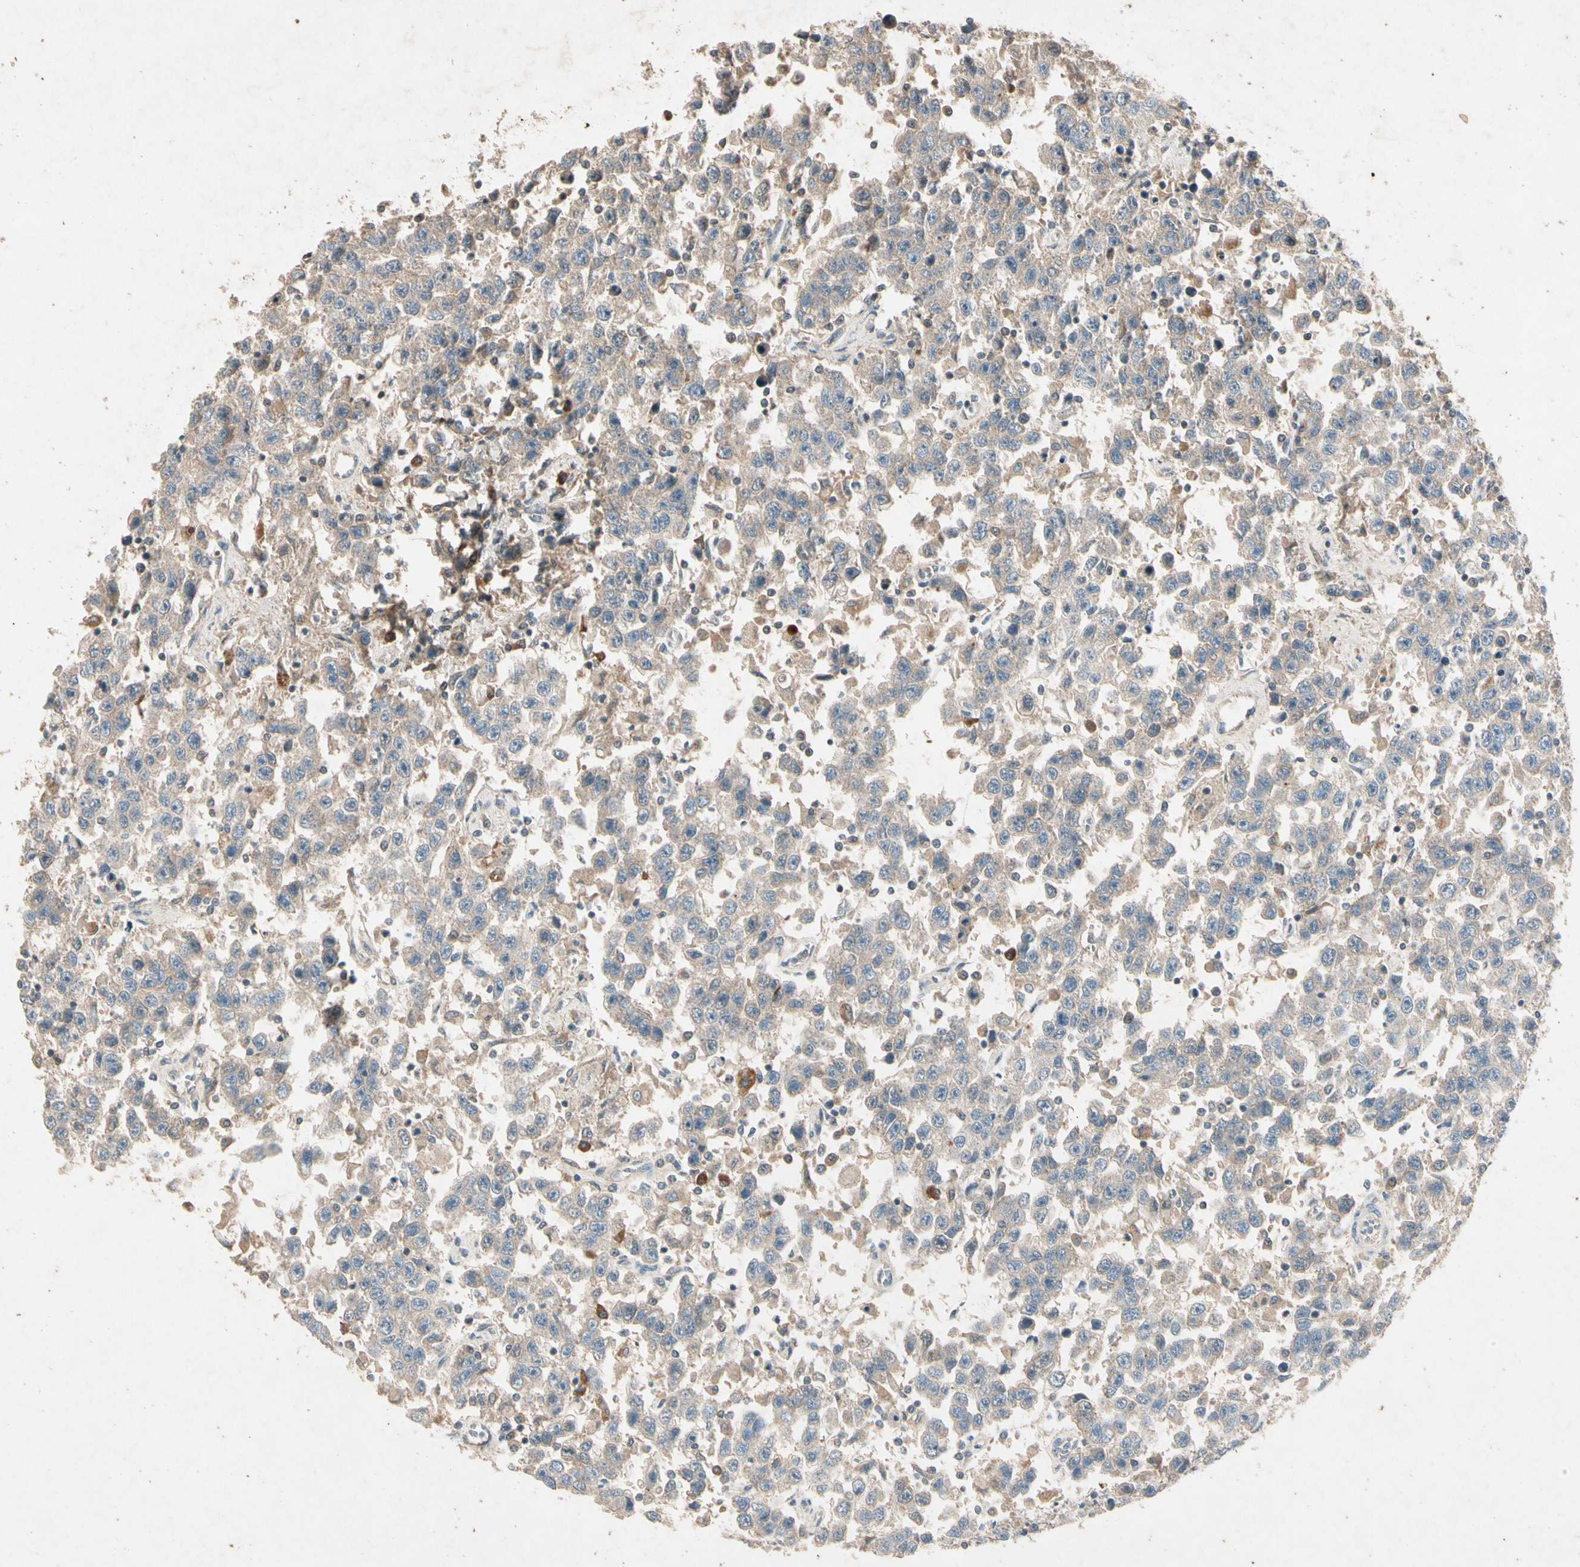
{"staining": {"intensity": "weak", "quantity": ">75%", "location": "cytoplasmic/membranous"}, "tissue": "testis cancer", "cell_type": "Tumor cells", "image_type": "cancer", "snomed": [{"axis": "morphology", "description": "Seminoma, NOS"}, {"axis": "topography", "description": "Testis"}], "caption": "Protein staining of testis cancer tissue exhibits weak cytoplasmic/membranous staining in about >75% of tumor cells.", "gene": "GPLD1", "patient": {"sex": "male", "age": 41}}